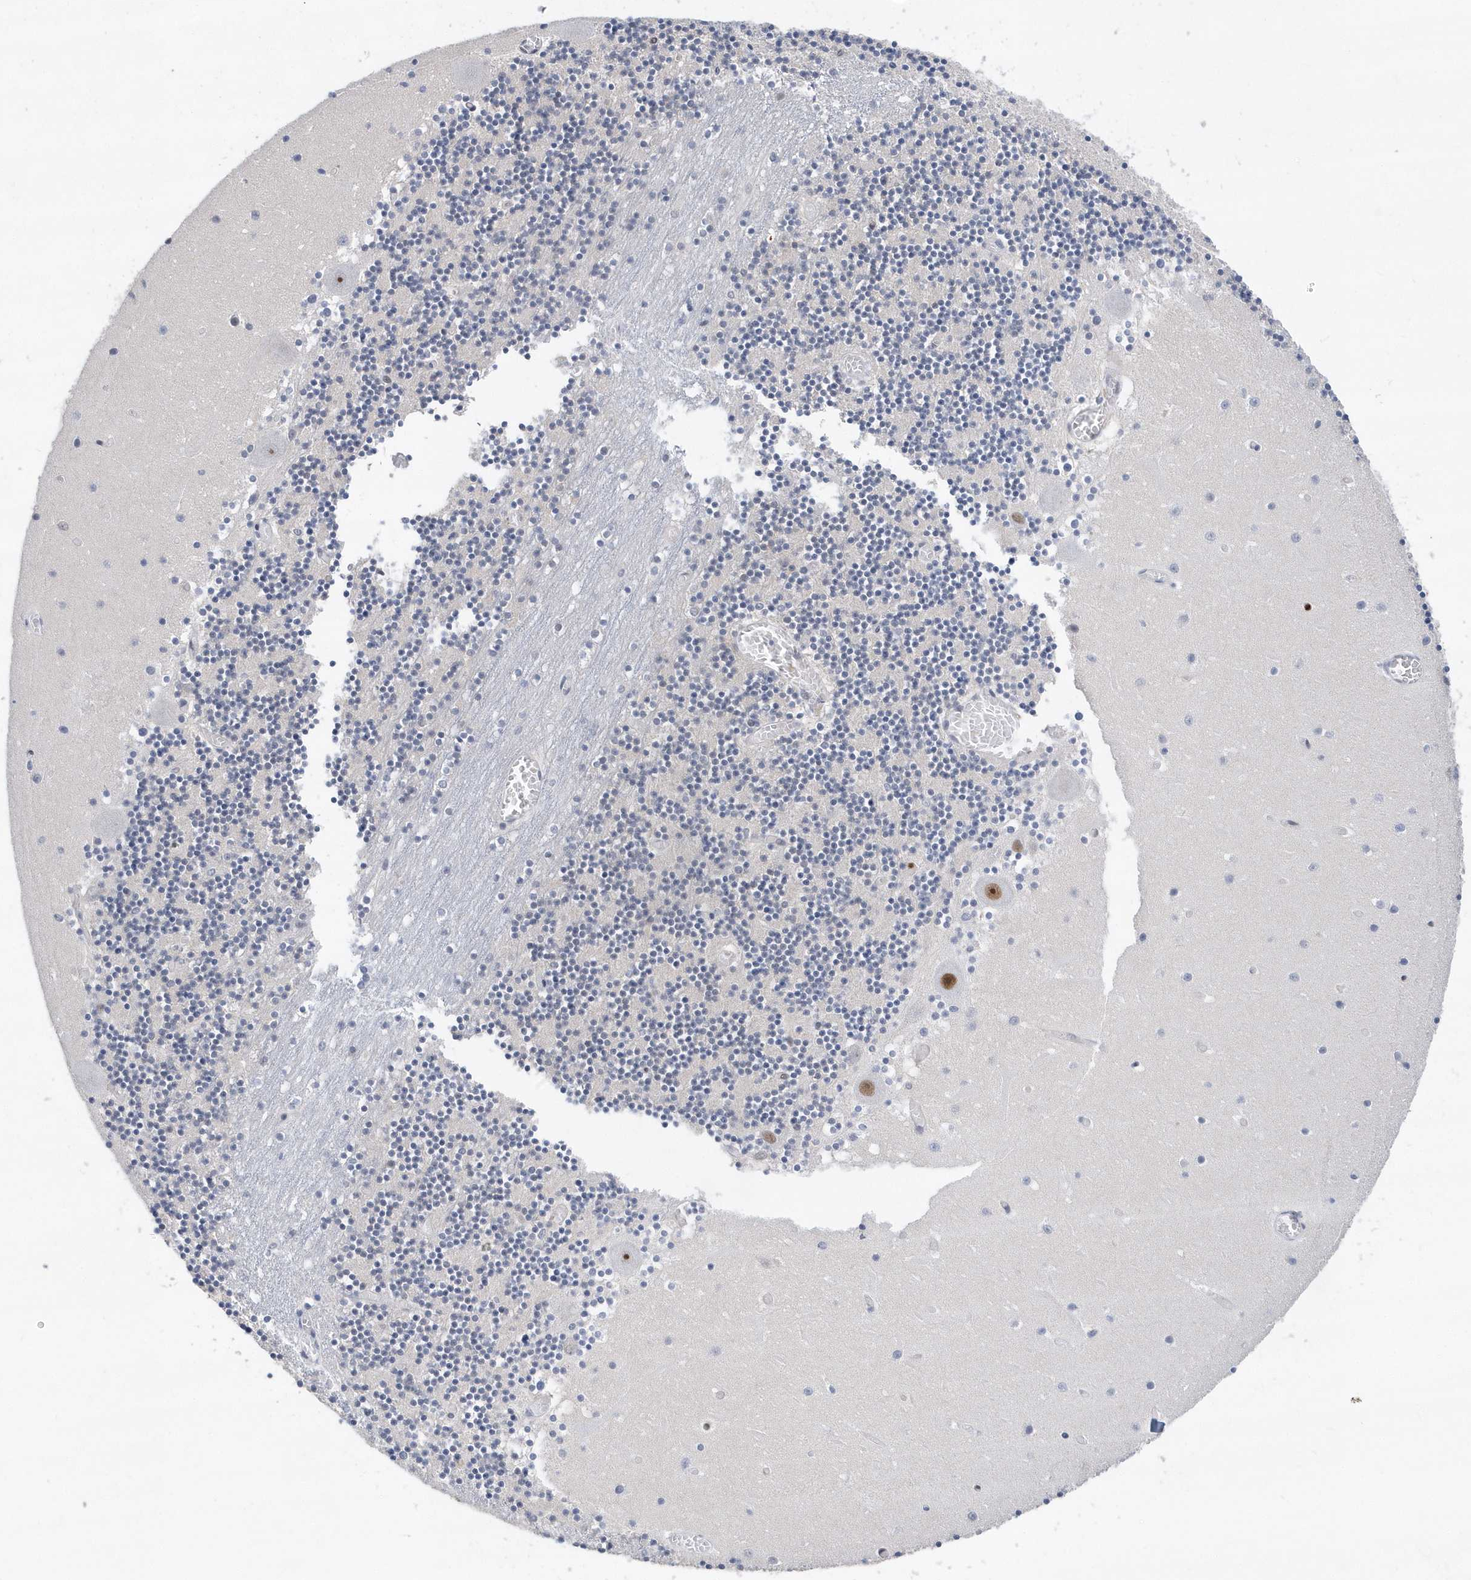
{"staining": {"intensity": "negative", "quantity": "none", "location": "none"}, "tissue": "cerebellum", "cell_type": "Cells in granular layer", "image_type": "normal", "snomed": [{"axis": "morphology", "description": "Normal tissue, NOS"}, {"axis": "topography", "description": "Cerebellum"}], "caption": "Cells in granular layer are negative for brown protein staining in unremarkable cerebellum.", "gene": "RPP30", "patient": {"sex": "female", "age": 28}}